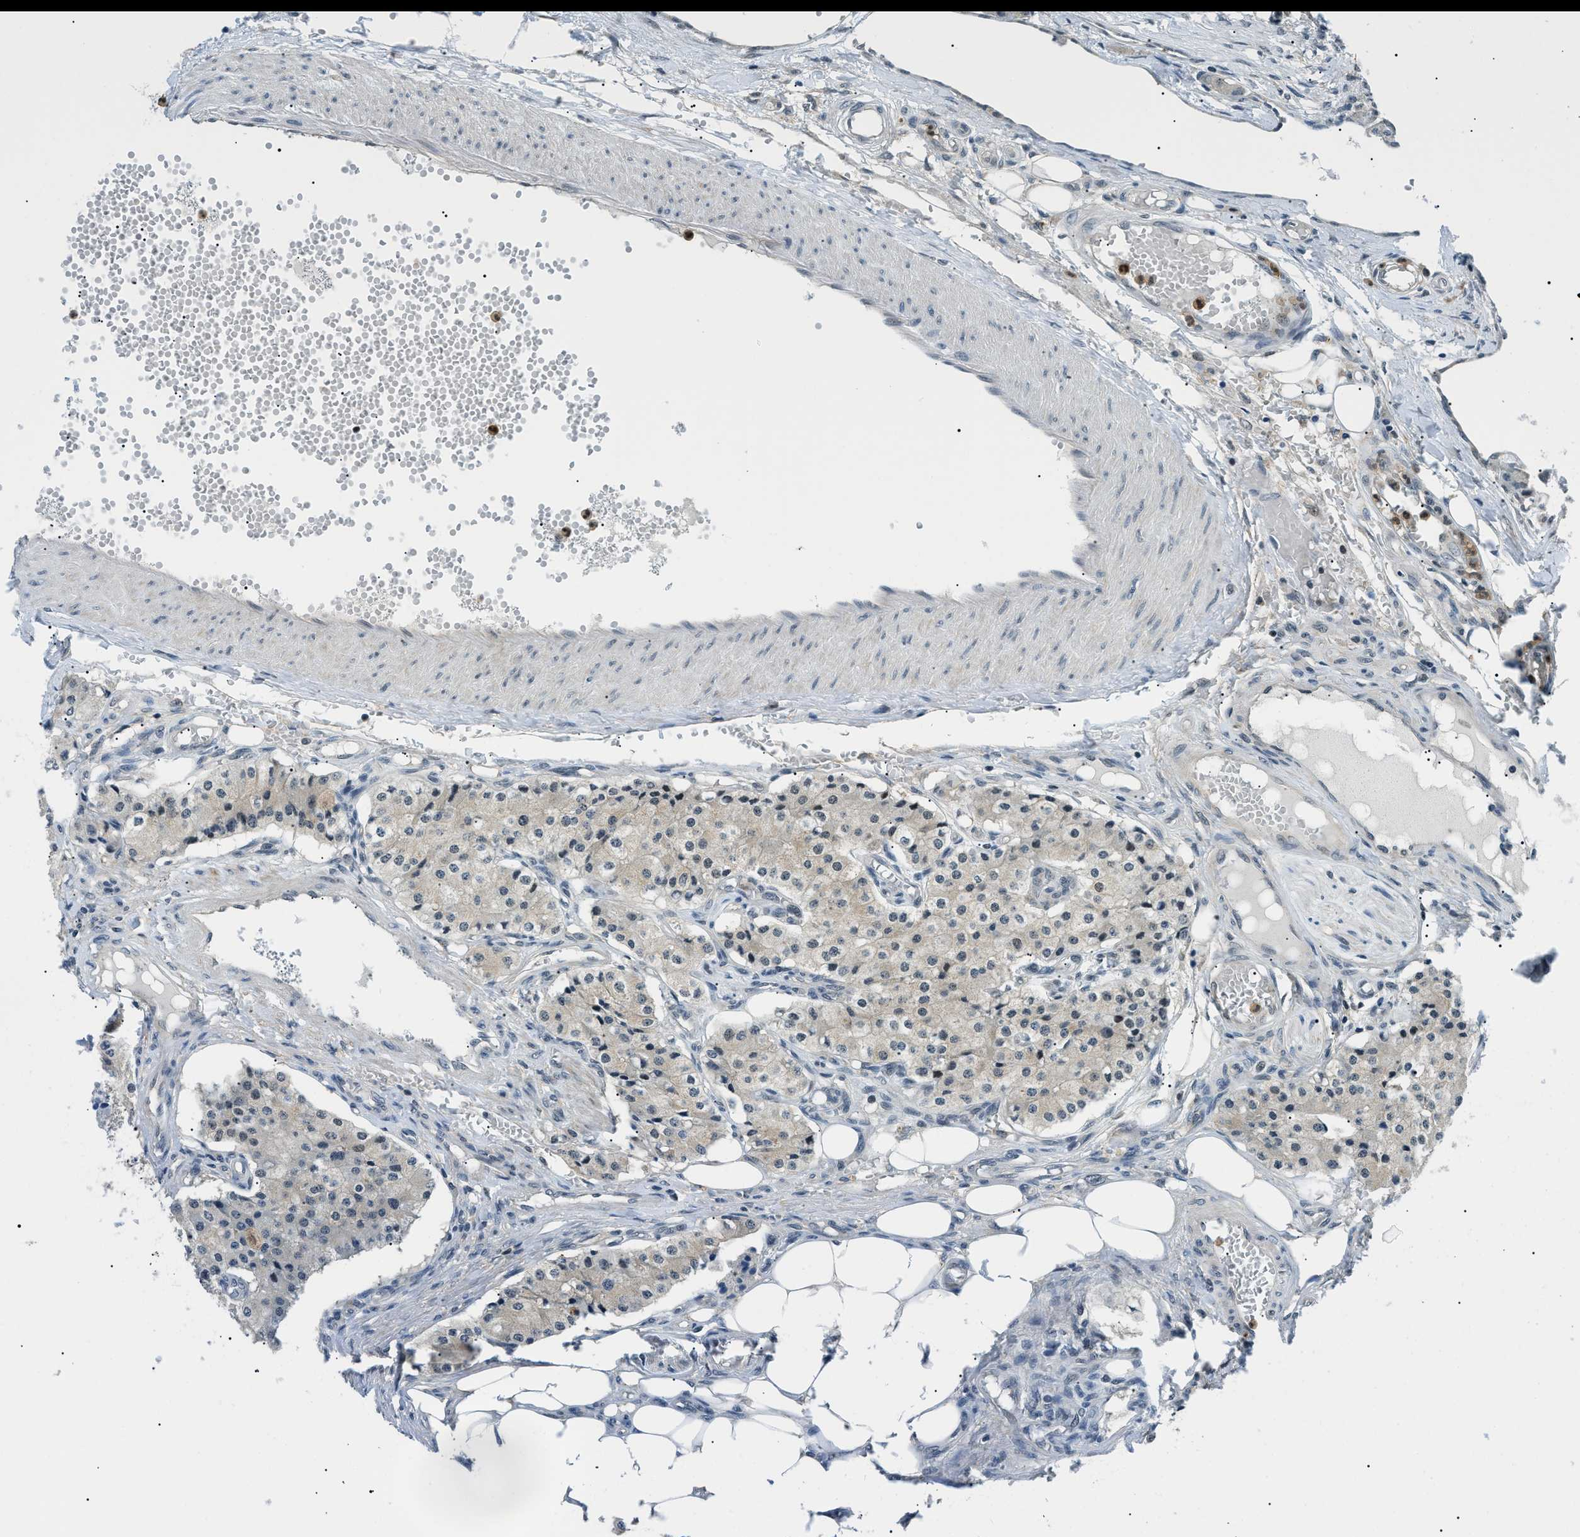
{"staining": {"intensity": "weak", "quantity": "25%-75%", "location": "cytoplasmic/membranous,nuclear"}, "tissue": "carcinoid", "cell_type": "Tumor cells", "image_type": "cancer", "snomed": [{"axis": "morphology", "description": "Carcinoid, malignant, NOS"}, {"axis": "topography", "description": "Colon"}], "caption": "About 25%-75% of tumor cells in human carcinoid exhibit weak cytoplasmic/membranous and nuclear protein expression as visualized by brown immunohistochemical staining.", "gene": "RBM15", "patient": {"sex": "female", "age": 52}}